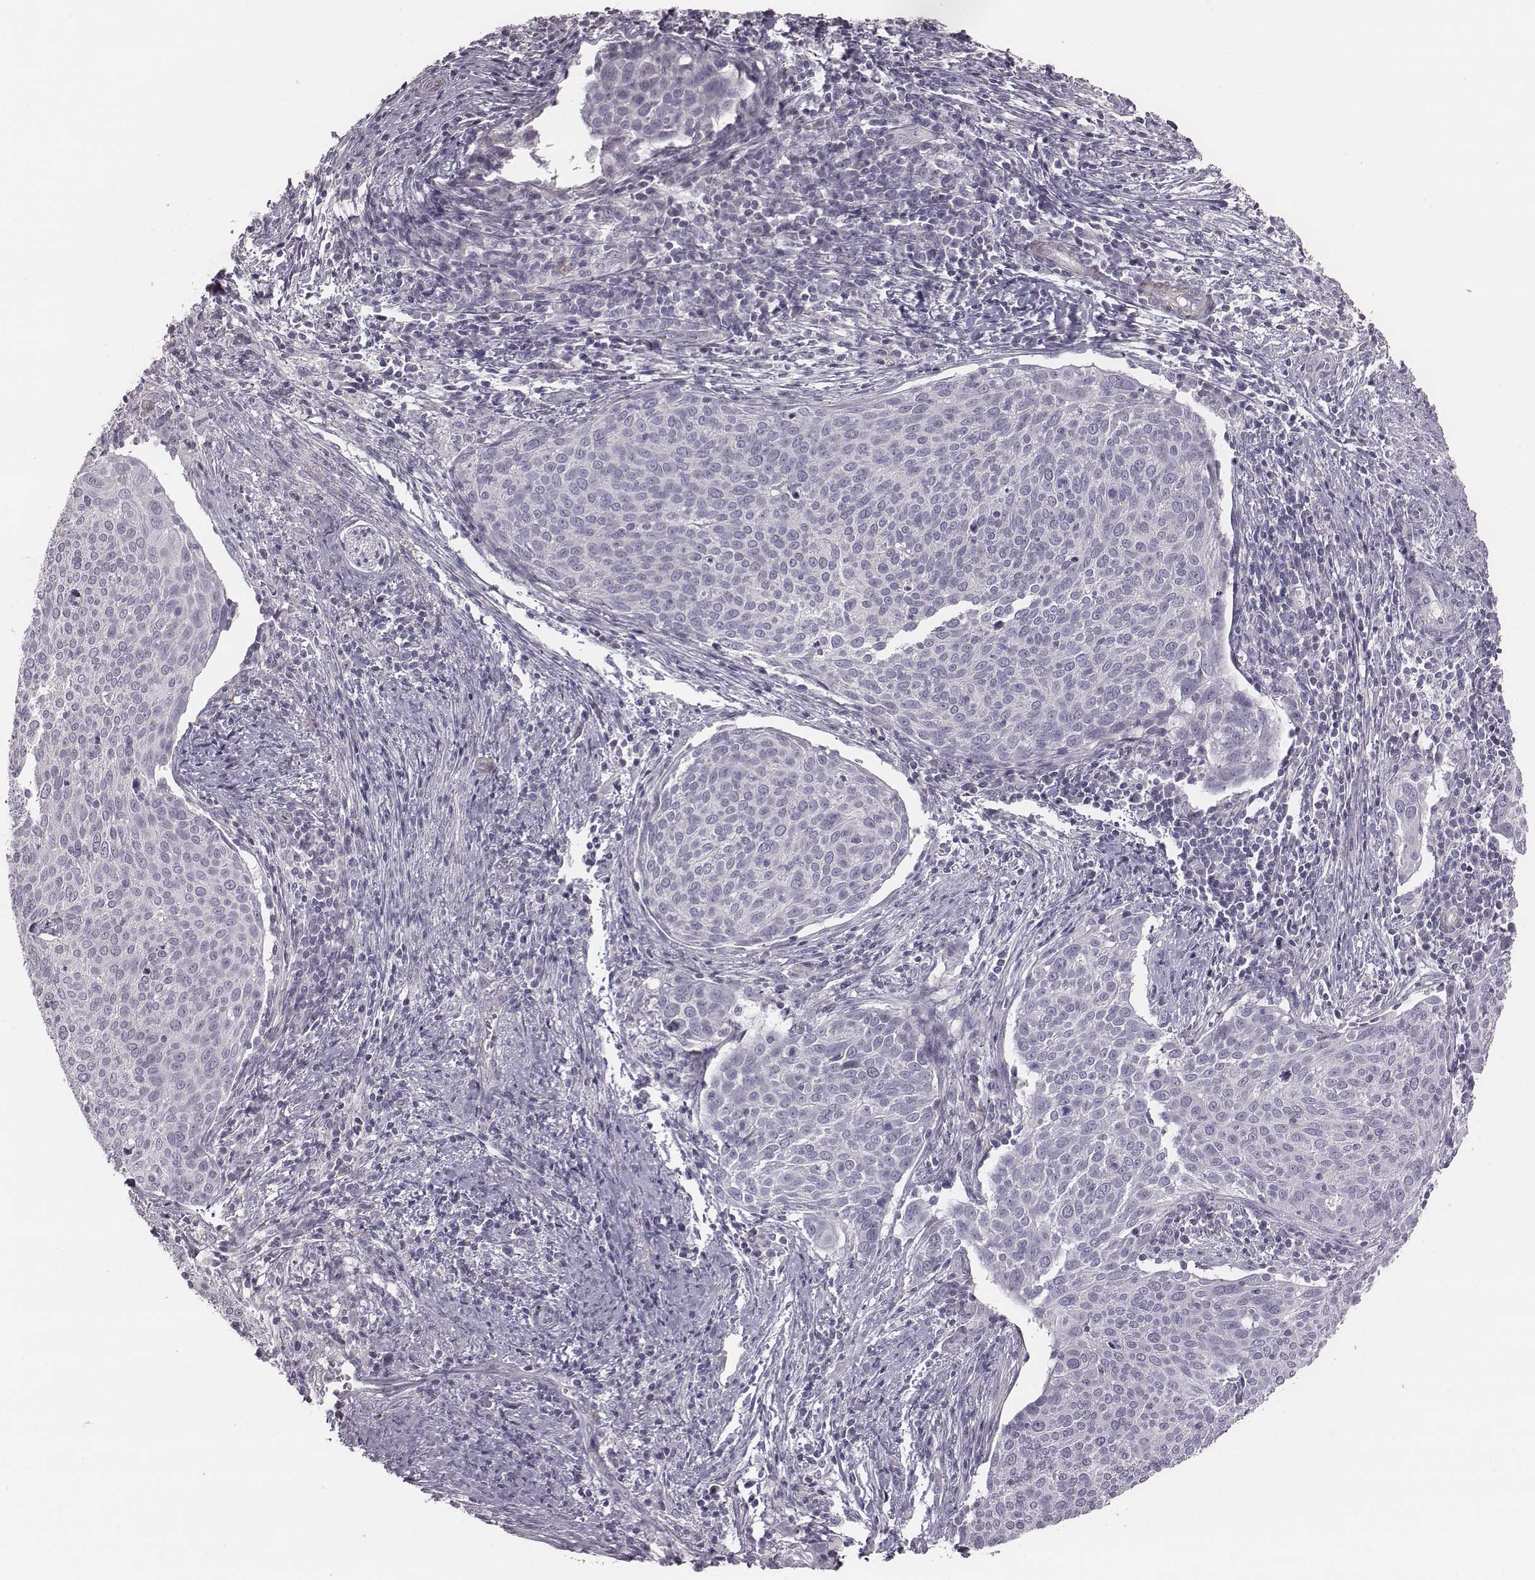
{"staining": {"intensity": "negative", "quantity": "none", "location": "none"}, "tissue": "cervical cancer", "cell_type": "Tumor cells", "image_type": "cancer", "snomed": [{"axis": "morphology", "description": "Squamous cell carcinoma, NOS"}, {"axis": "topography", "description": "Cervix"}], "caption": "Protein analysis of squamous cell carcinoma (cervical) shows no significant staining in tumor cells.", "gene": "PDE8B", "patient": {"sex": "female", "age": 39}}